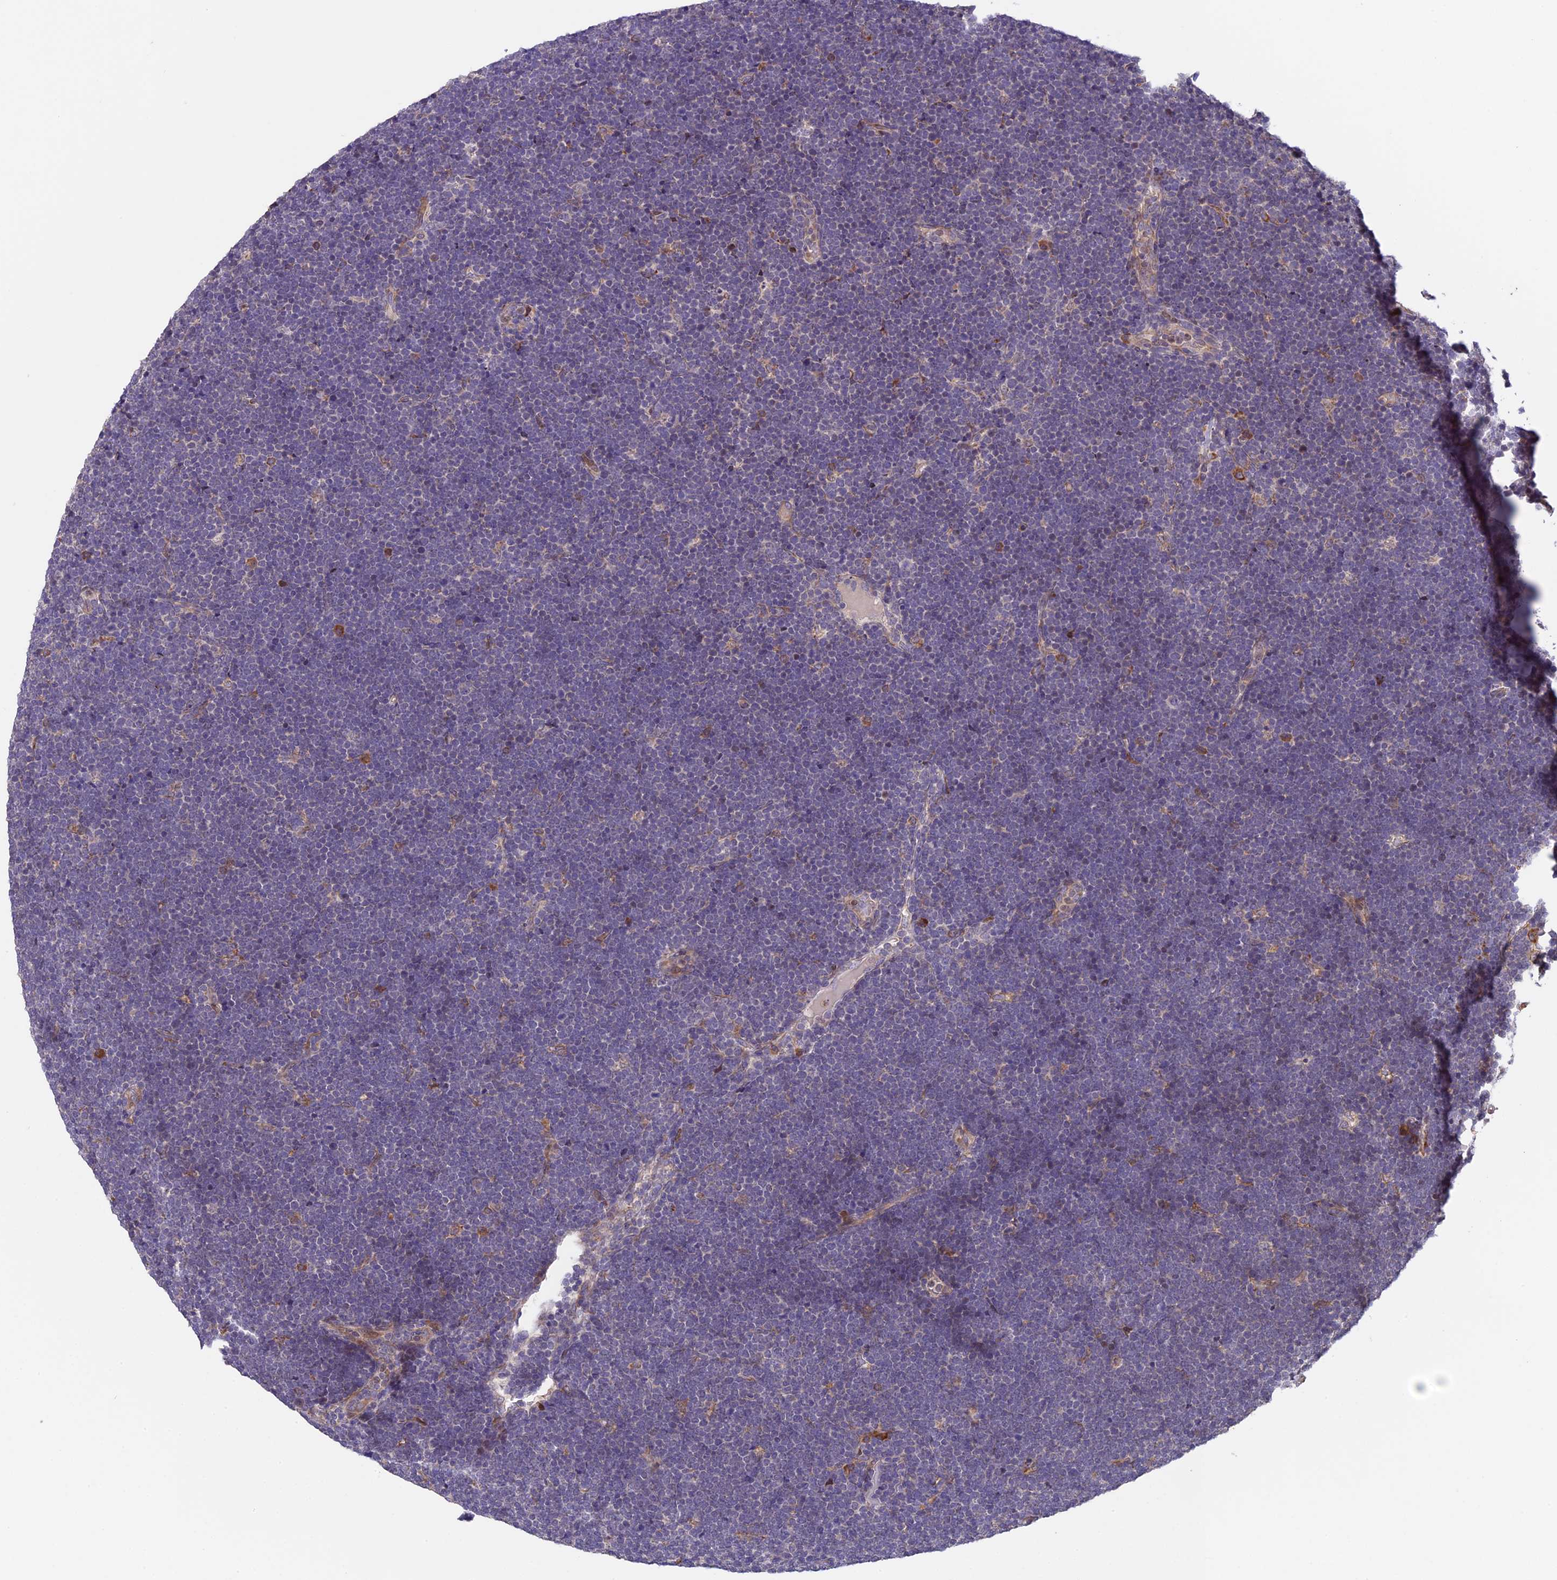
{"staining": {"intensity": "negative", "quantity": "none", "location": "none"}, "tissue": "lymphoma", "cell_type": "Tumor cells", "image_type": "cancer", "snomed": [{"axis": "morphology", "description": "Malignant lymphoma, non-Hodgkin's type, High grade"}, {"axis": "topography", "description": "Lymph node"}], "caption": "High-grade malignant lymphoma, non-Hodgkin's type was stained to show a protein in brown. There is no significant positivity in tumor cells.", "gene": "DMRTA2", "patient": {"sex": "male", "age": 13}}